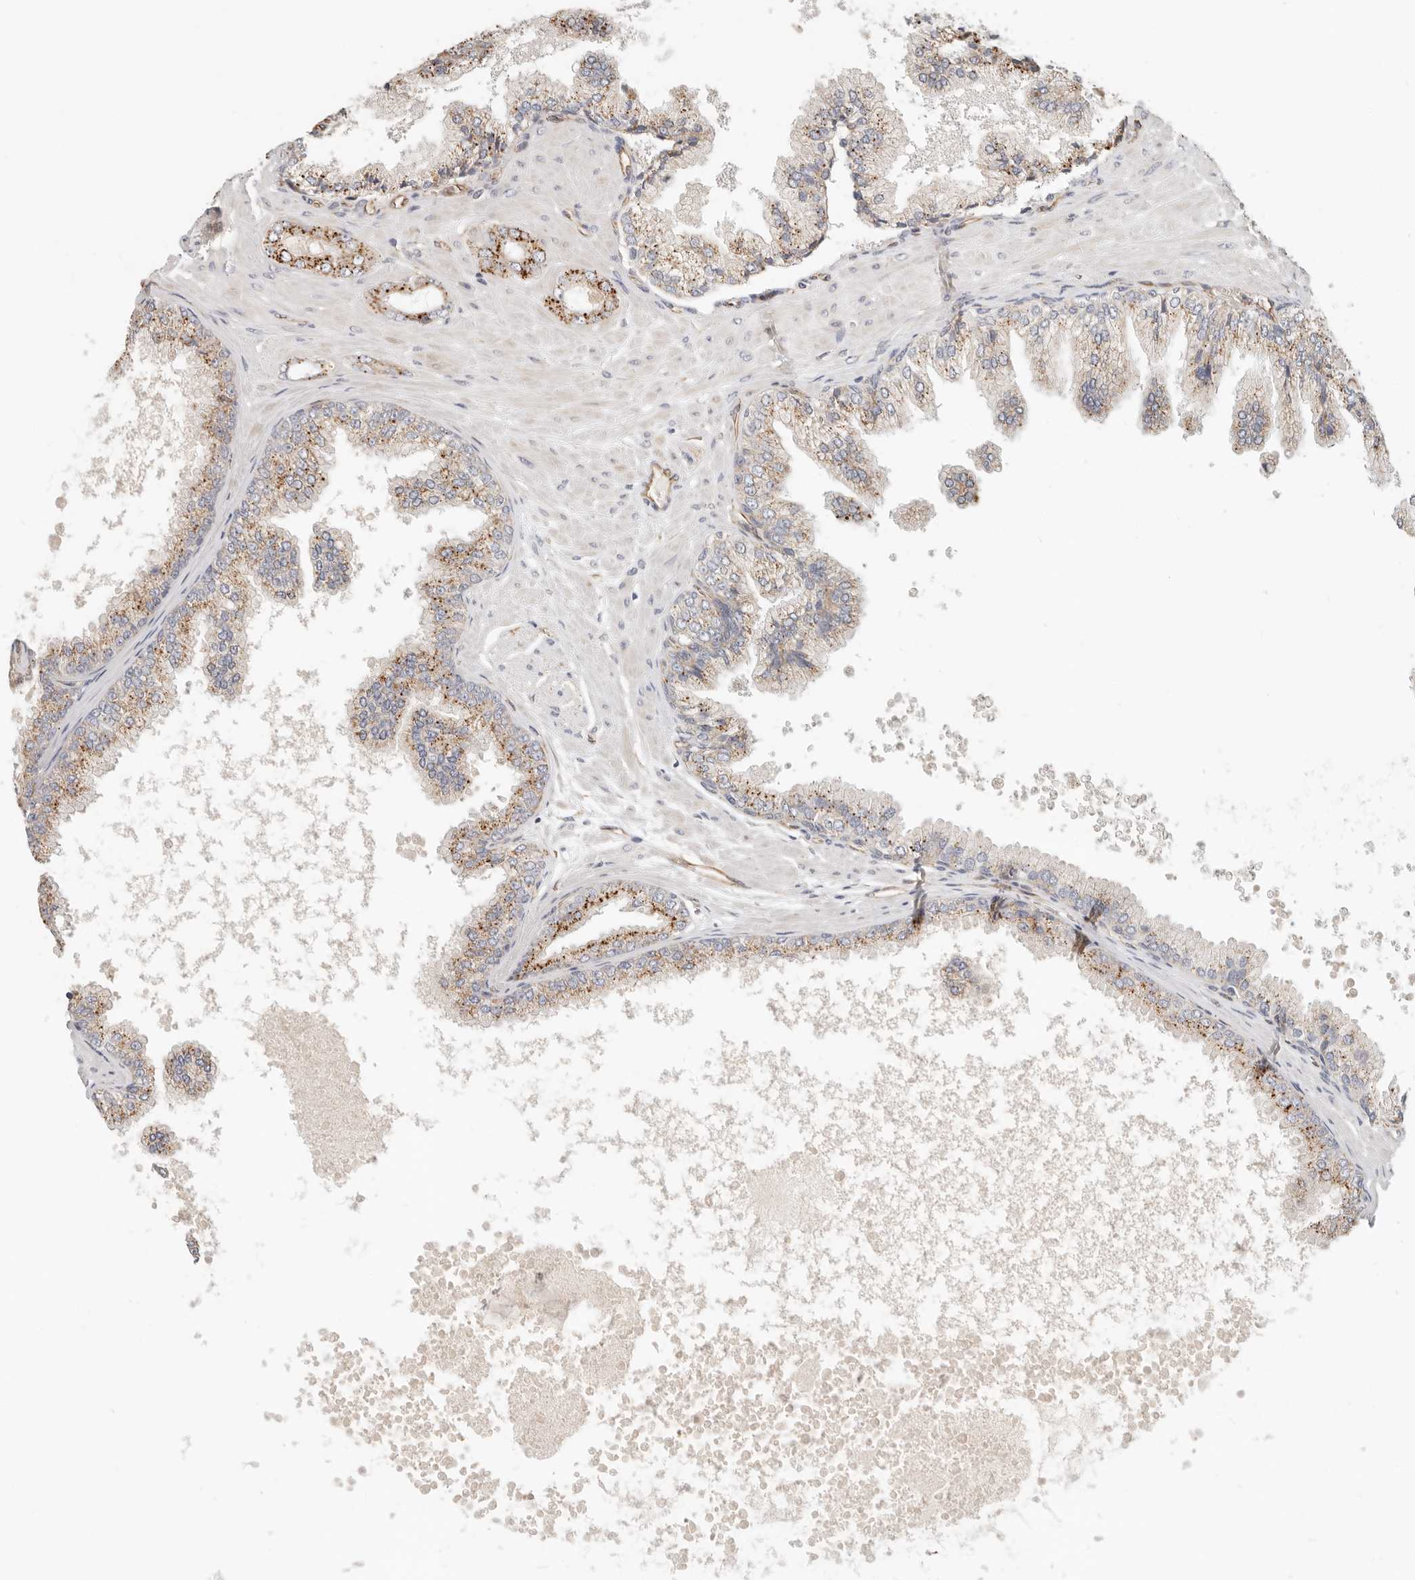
{"staining": {"intensity": "moderate", "quantity": ">75%", "location": "cytoplasmic/membranous"}, "tissue": "prostate cancer", "cell_type": "Tumor cells", "image_type": "cancer", "snomed": [{"axis": "morphology", "description": "Adenocarcinoma, Low grade"}, {"axis": "topography", "description": "Prostate"}], "caption": "Immunohistochemistry (IHC) (DAB) staining of prostate low-grade adenocarcinoma shows moderate cytoplasmic/membranous protein positivity in approximately >75% of tumor cells.", "gene": "SPRING1", "patient": {"sex": "male", "age": 63}}